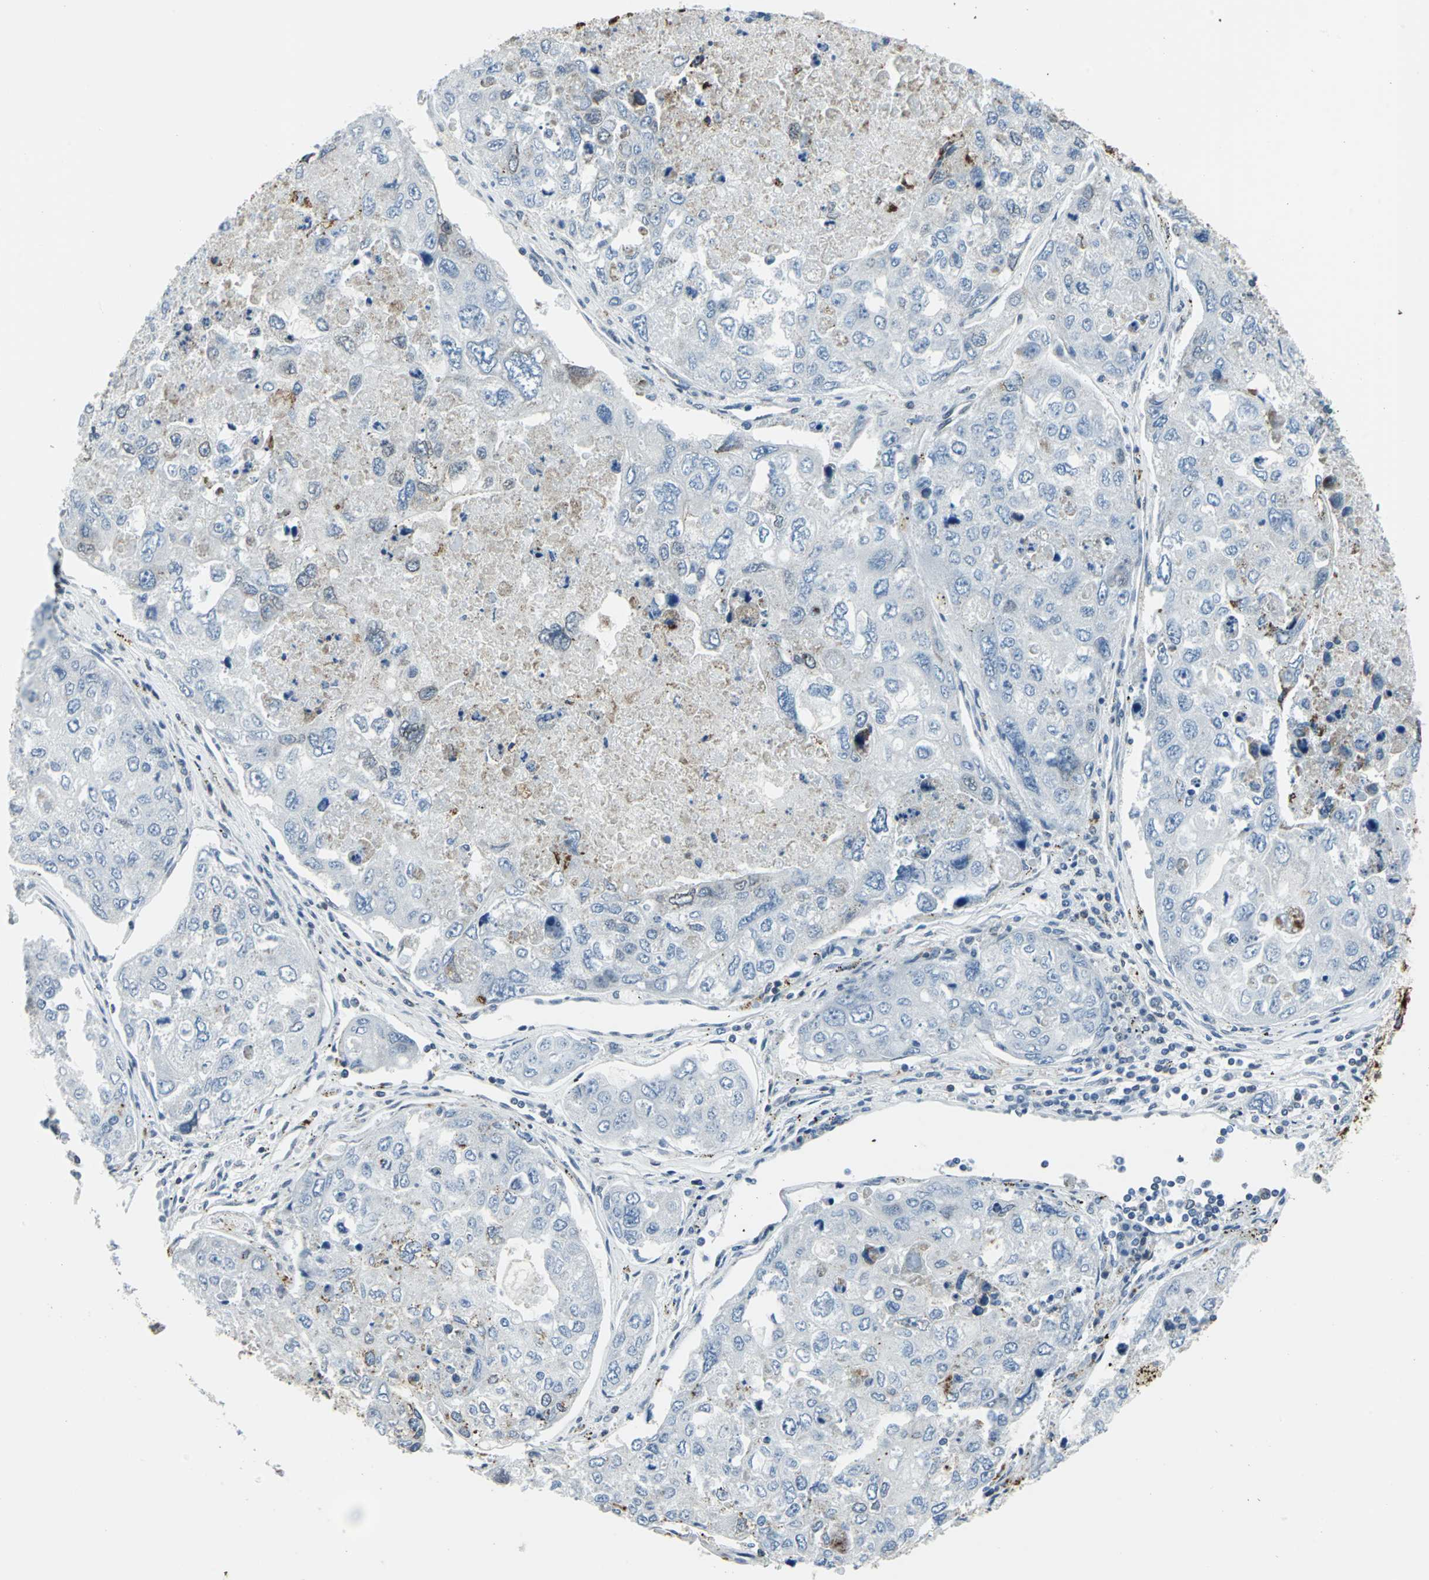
{"staining": {"intensity": "negative", "quantity": "none", "location": "none"}, "tissue": "urothelial cancer", "cell_type": "Tumor cells", "image_type": "cancer", "snomed": [{"axis": "morphology", "description": "Urothelial carcinoma, High grade"}, {"axis": "topography", "description": "Lymph node"}, {"axis": "topography", "description": "Urinary bladder"}], "caption": "Photomicrograph shows no protein positivity in tumor cells of urothelial cancer tissue.", "gene": "SNUPN", "patient": {"sex": "male", "age": 51}}